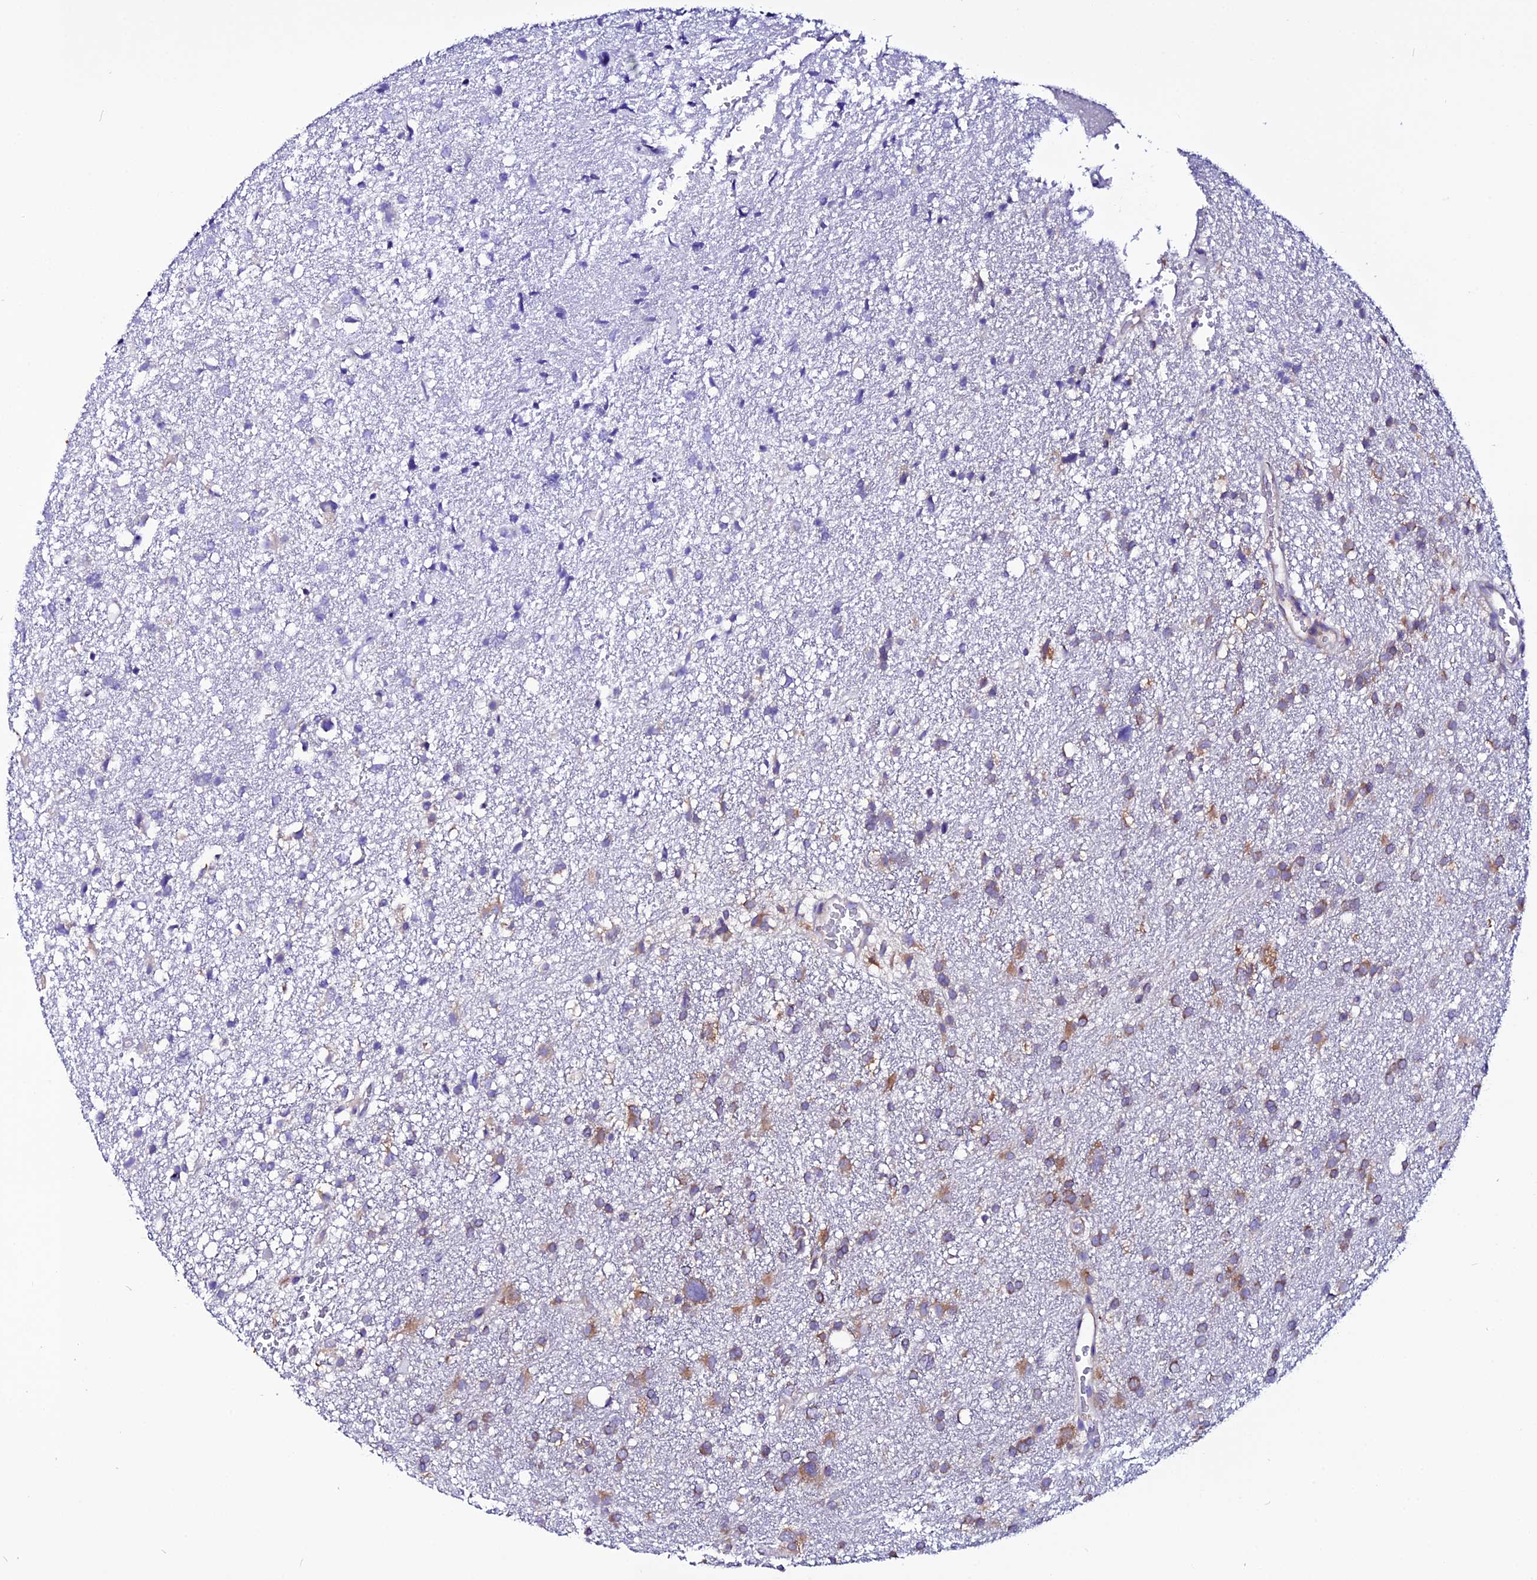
{"staining": {"intensity": "moderate", "quantity": "25%-75%", "location": "cytoplasmic/membranous"}, "tissue": "glioma", "cell_type": "Tumor cells", "image_type": "cancer", "snomed": [{"axis": "morphology", "description": "Glioma, malignant, High grade"}, {"axis": "topography", "description": "Brain"}], "caption": "The photomicrograph exhibits a brown stain indicating the presence of a protein in the cytoplasmic/membranous of tumor cells in glioma.", "gene": "EEF1G", "patient": {"sex": "male", "age": 61}}